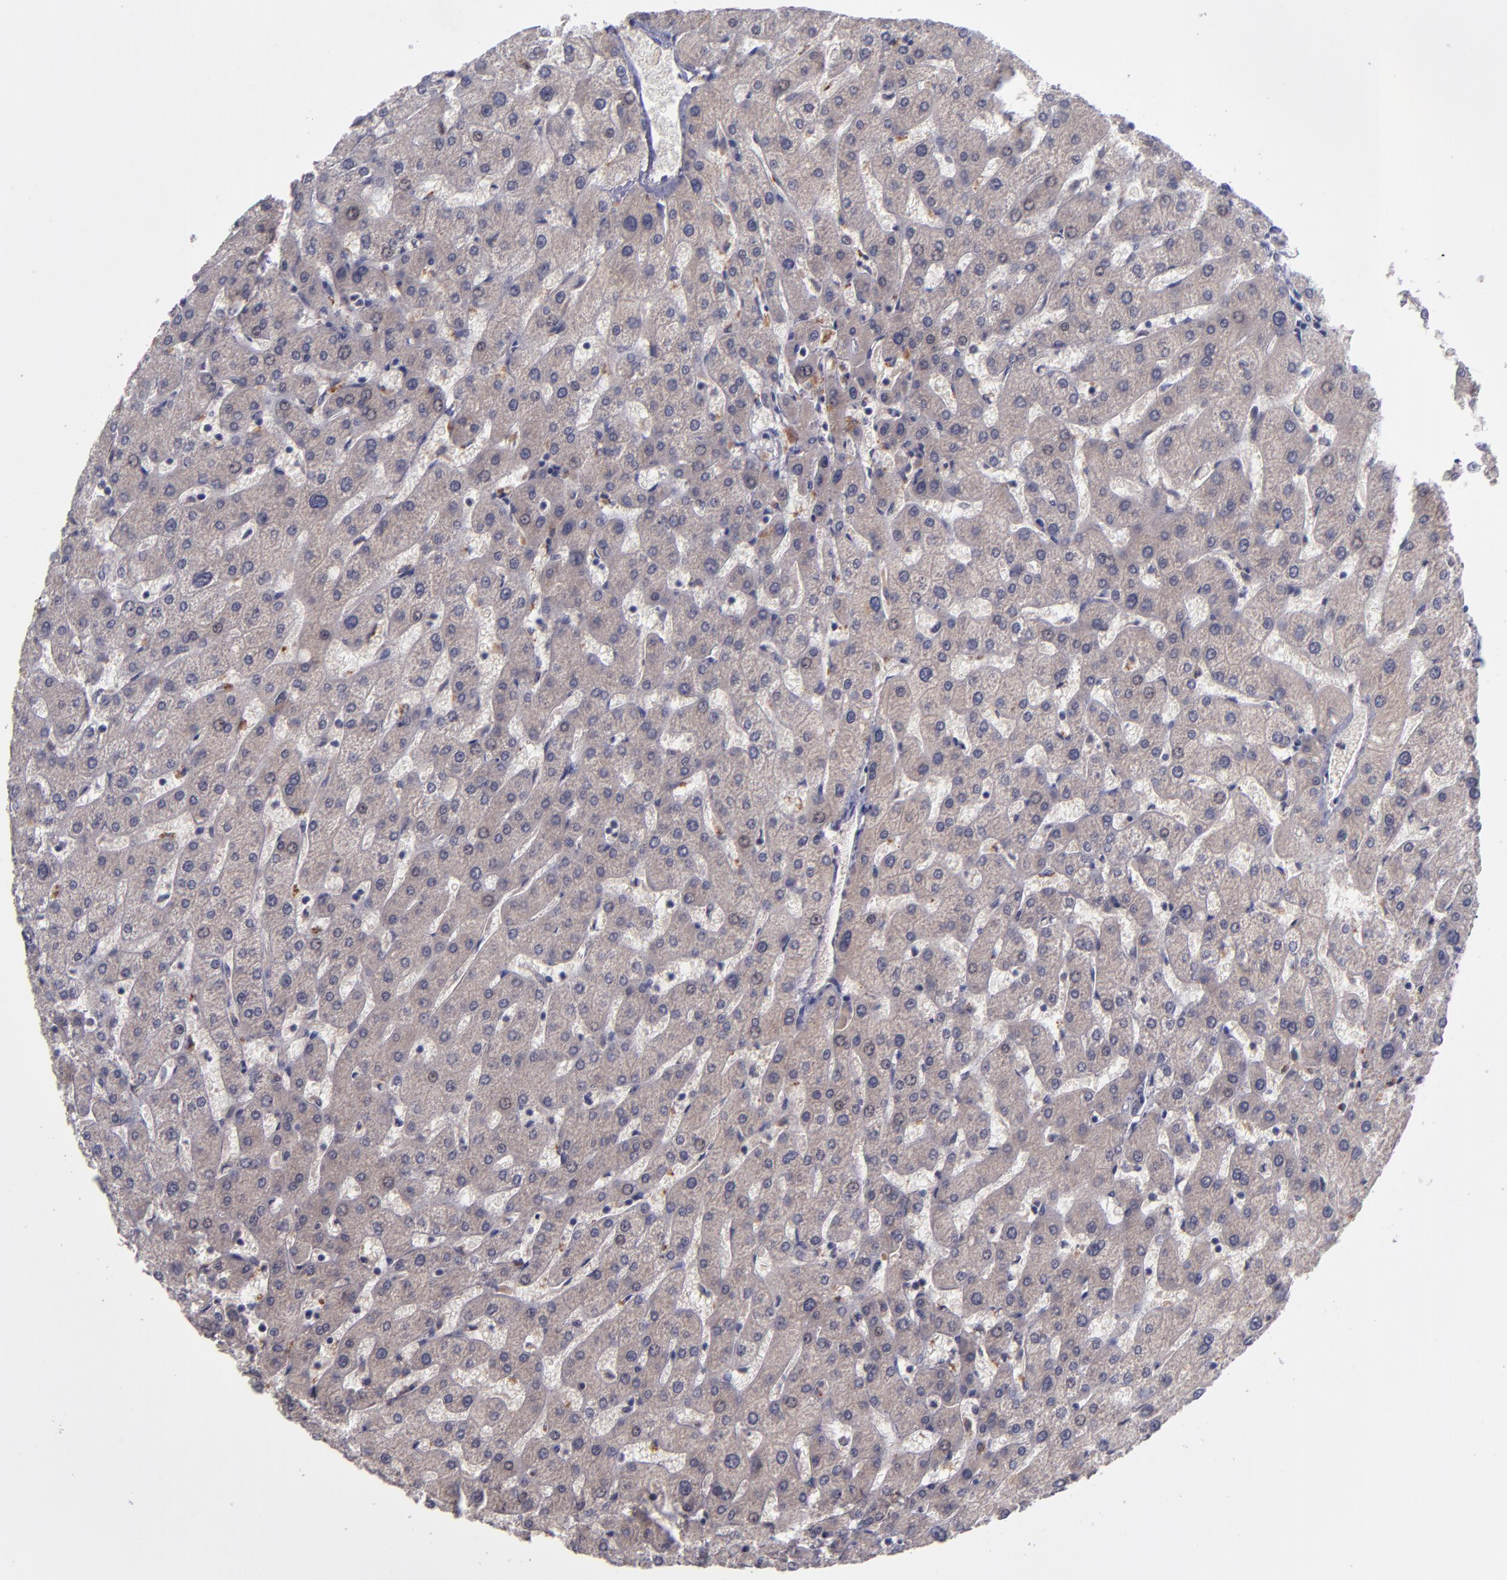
{"staining": {"intensity": "negative", "quantity": "none", "location": "none"}, "tissue": "liver", "cell_type": "Cholangiocytes", "image_type": "normal", "snomed": [{"axis": "morphology", "description": "Normal tissue, NOS"}, {"axis": "topography", "description": "Liver"}], "caption": "A high-resolution photomicrograph shows IHC staining of unremarkable liver, which exhibits no significant expression in cholangiocytes.", "gene": "CDC7", "patient": {"sex": "male", "age": 67}}